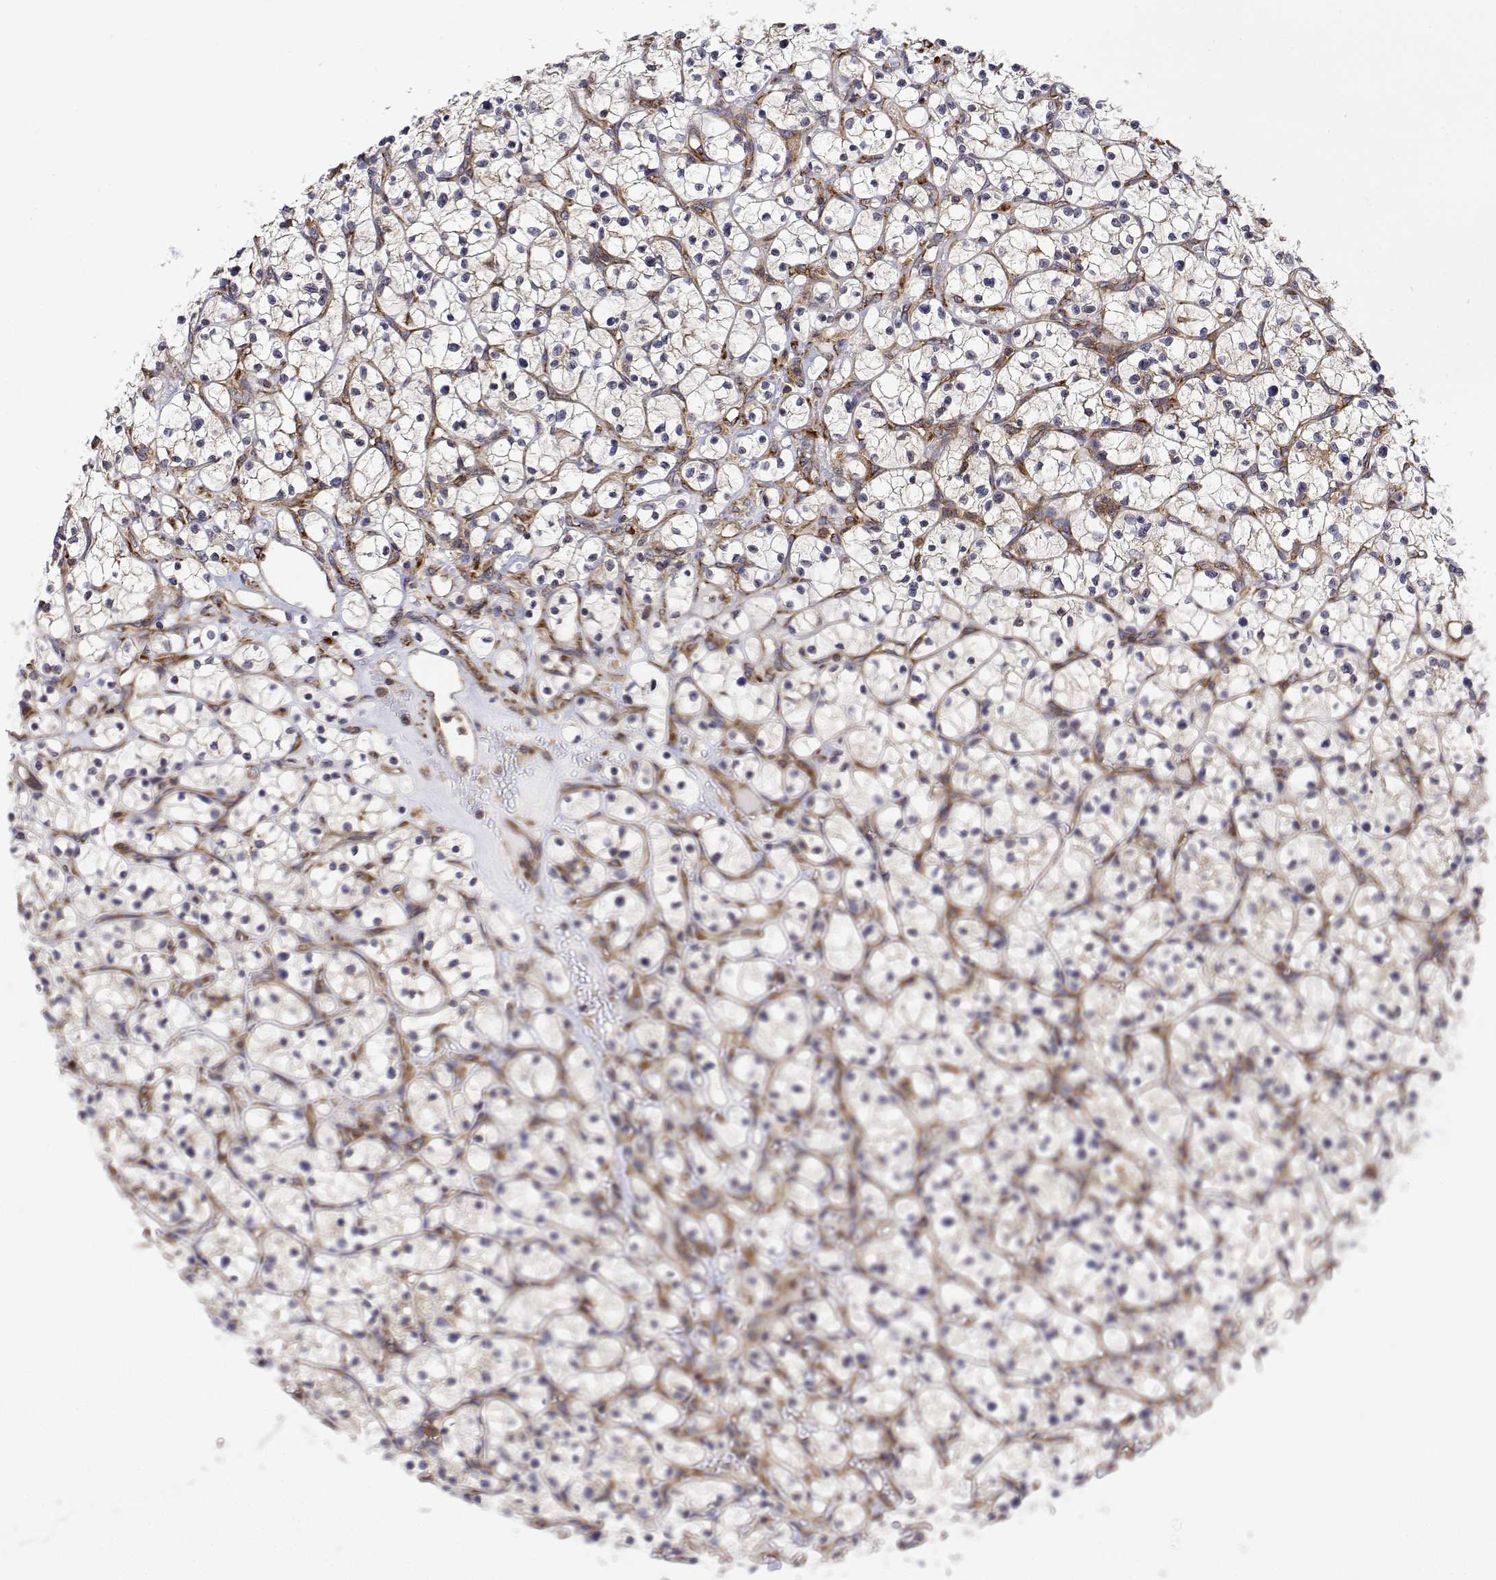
{"staining": {"intensity": "weak", "quantity": "<25%", "location": "cytoplasmic/membranous"}, "tissue": "renal cancer", "cell_type": "Tumor cells", "image_type": "cancer", "snomed": [{"axis": "morphology", "description": "Adenocarcinoma, NOS"}, {"axis": "topography", "description": "Kidney"}], "caption": "IHC of human renal cancer exhibits no expression in tumor cells. (IHC, brightfield microscopy, high magnification).", "gene": "EEF1G", "patient": {"sex": "female", "age": 64}}